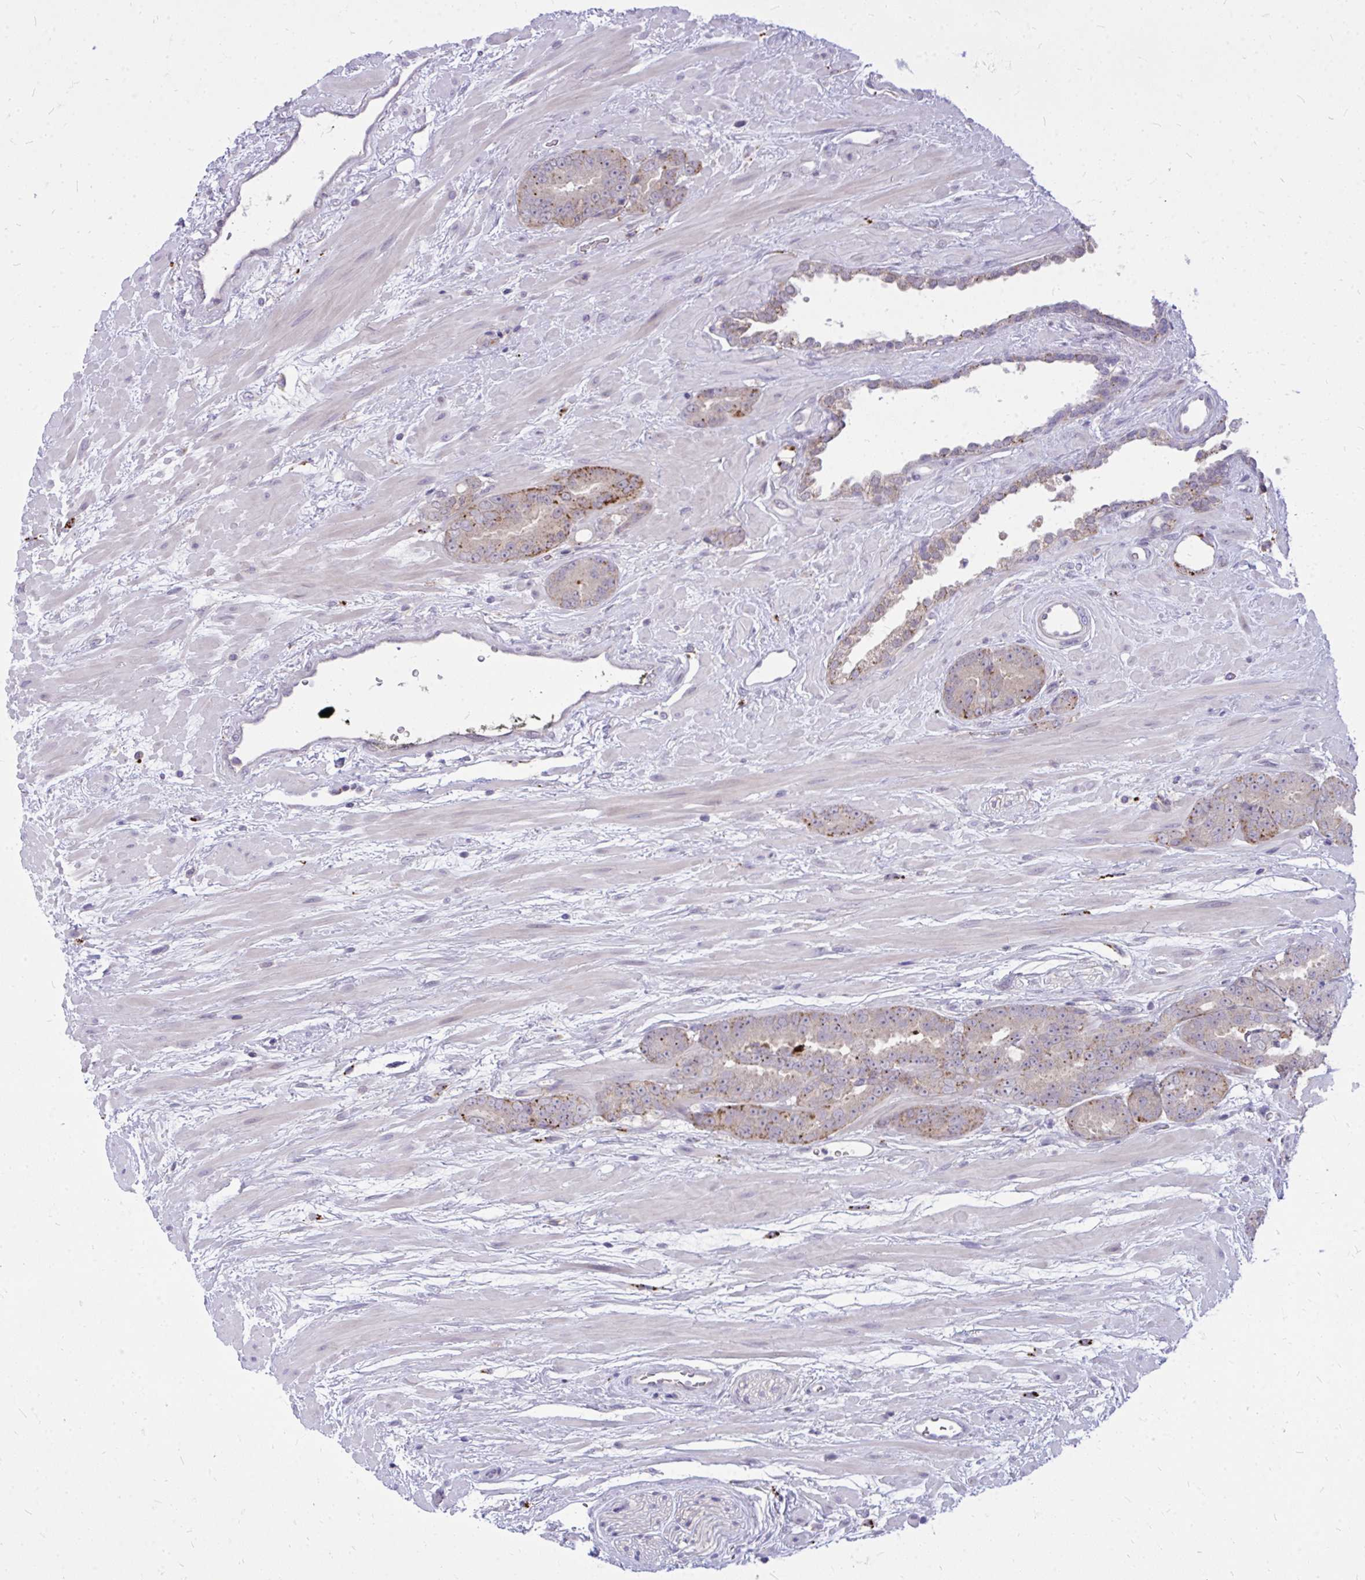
{"staining": {"intensity": "moderate", "quantity": "25%-75%", "location": "cytoplasmic/membranous"}, "tissue": "prostate cancer", "cell_type": "Tumor cells", "image_type": "cancer", "snomed": [{"axis": "morphology", "description": "Adenocarcinoma, High grade"}, {"axis": "topography", "description": "Prostate"}], "caption": "DAB immunohistochemical staining of human prostate adenocarcinoma (high-grade) shows moderate cytoplasmic/membranous protein positivity in about 25%-75% of tumor cells.", "gene": "ZSCAN25", "patient": {"sex": "male", "age": 72}}